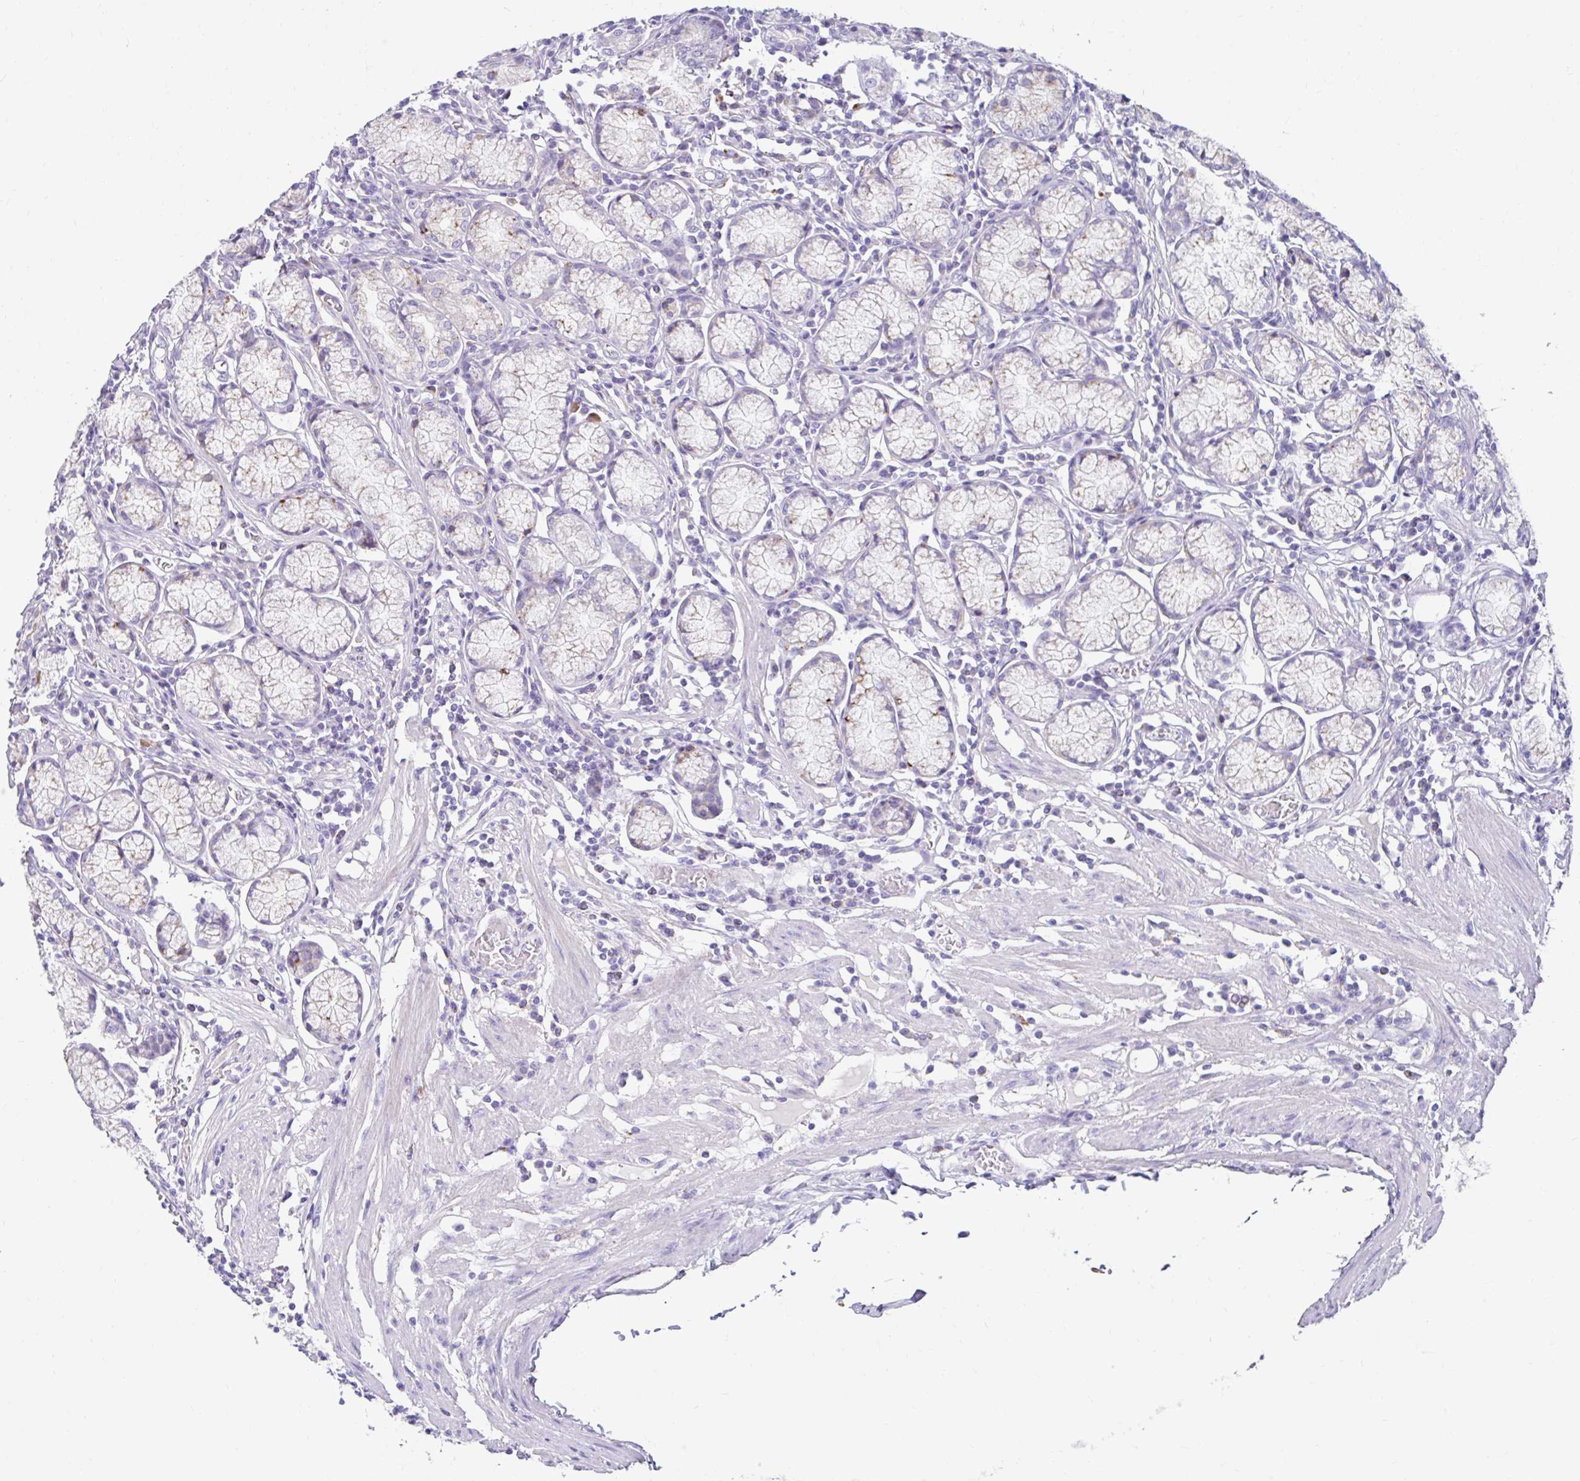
{"staining": {"intensity": "moderate", "quantity": "<25%", "location": "cytoplasmic/membranous"}, "tissue": "stomach", "cell_type": "Glandular cells", "image_type": "normal", "snomed": [{"axis": "morphology", "description": "Normal tissue, NOS"}, {"axis": "topography", "description": "Stomach"}], "caption": "The micrograph displays immunohistochemical staining of benign stomach. There is moderate cytoplasmic/membranous expression is seen in approximately <25% of glandular cells.", "gene": "ZNF33A", "patient": {"sex": "male", "age": 55}}